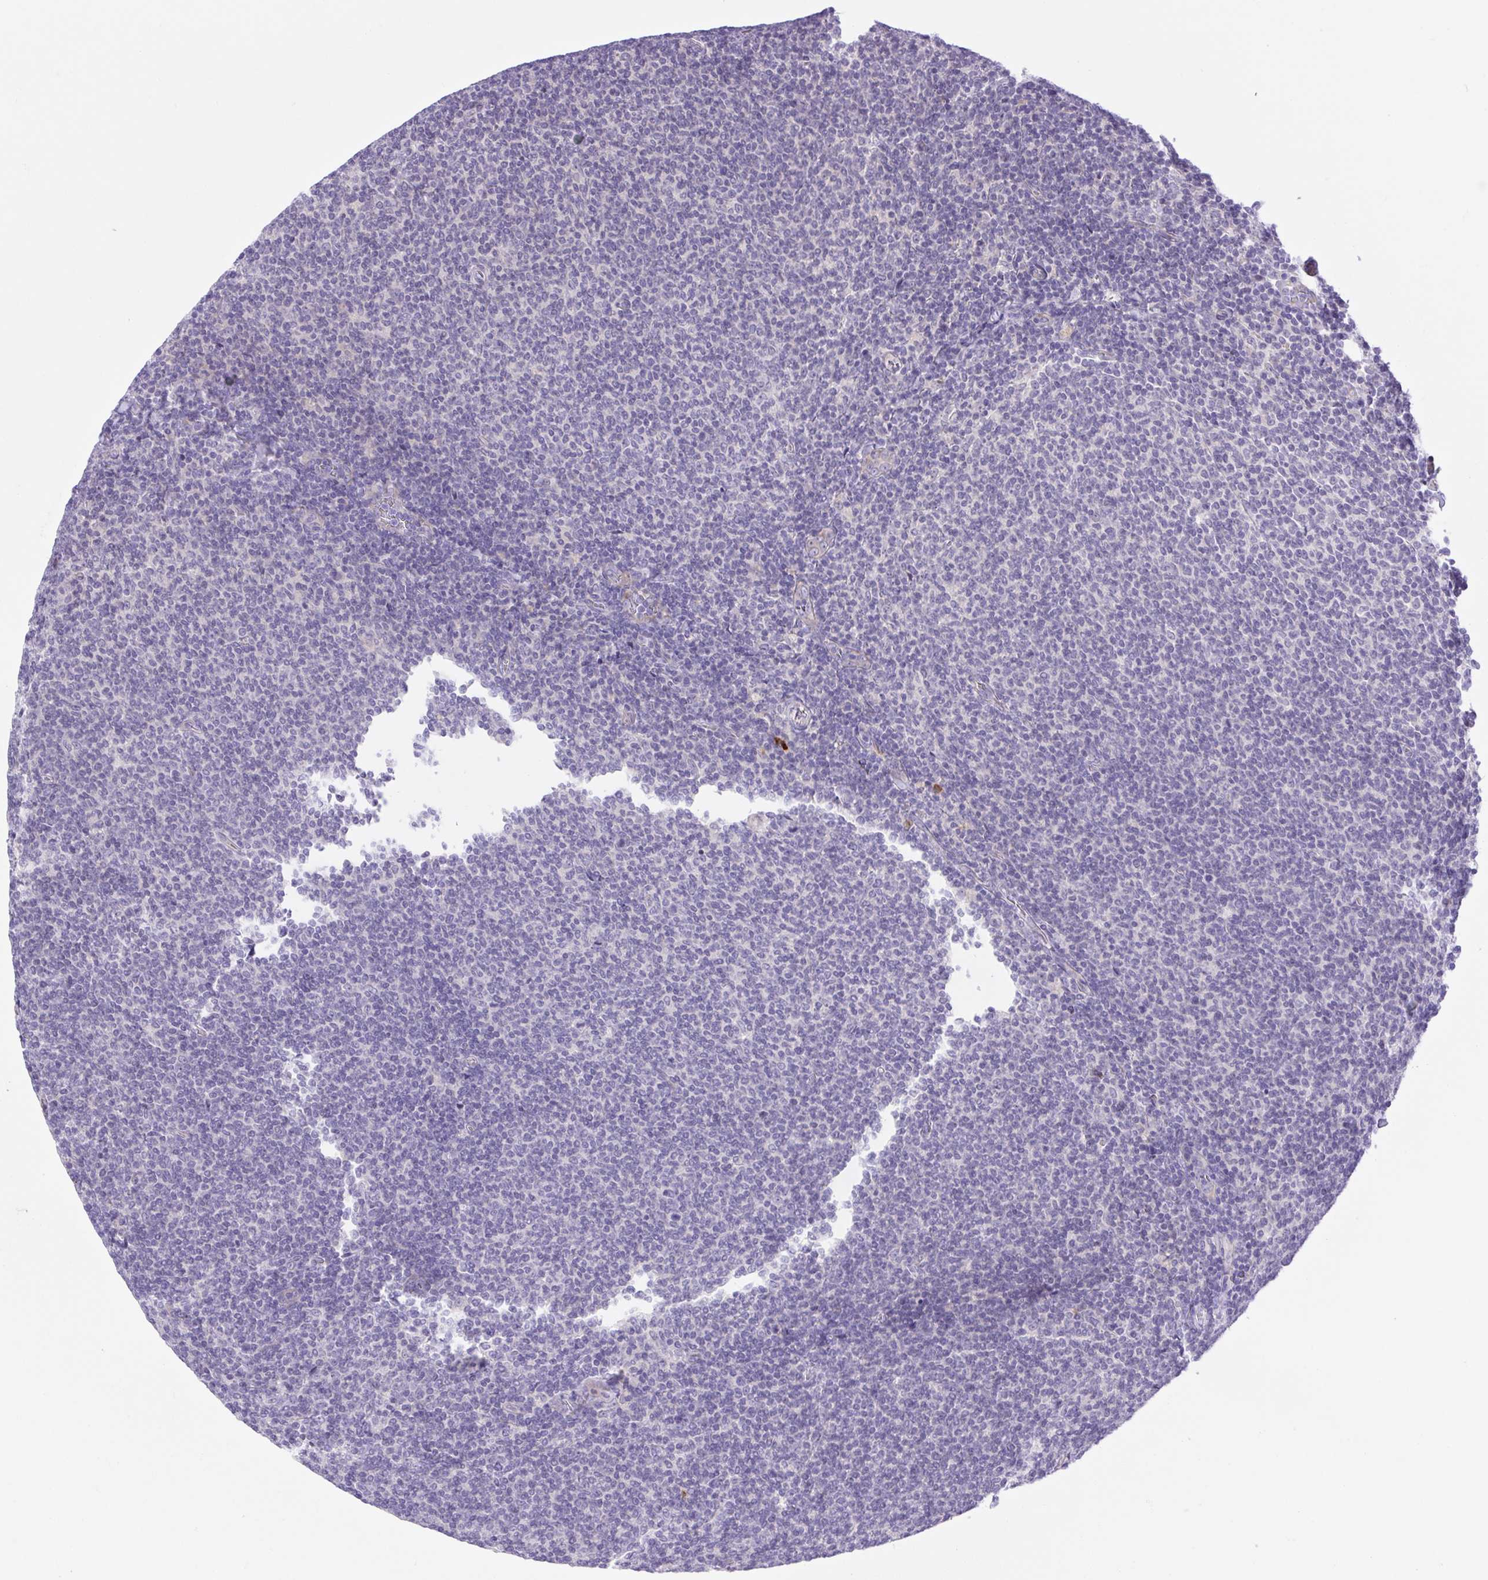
{"staining": {"intensity": "negative", "quantity": "none", "location": "none"}, "tissue": "lymphoma", "cell_type": "Tumor cells", "image_type": "cancer", "snomed": [{"axis": "morphology", "description": "Malignant lymphoma, non-Hodgkin's type, Low grade"}, {"axis": "topography", "description": "Lymph node"}], "caption": "High magnification brightfield microscopy of malignant lymphoma, non-Hodgkin's type (low-grade) stained with DAB (3,3'-diaminobenzidine) (brown) and counterstained with hematoxylin (blue): tumor cells show no significant positivity.", "gene": "FAM177B", "patient": {"sex": "male", "age": 52}}